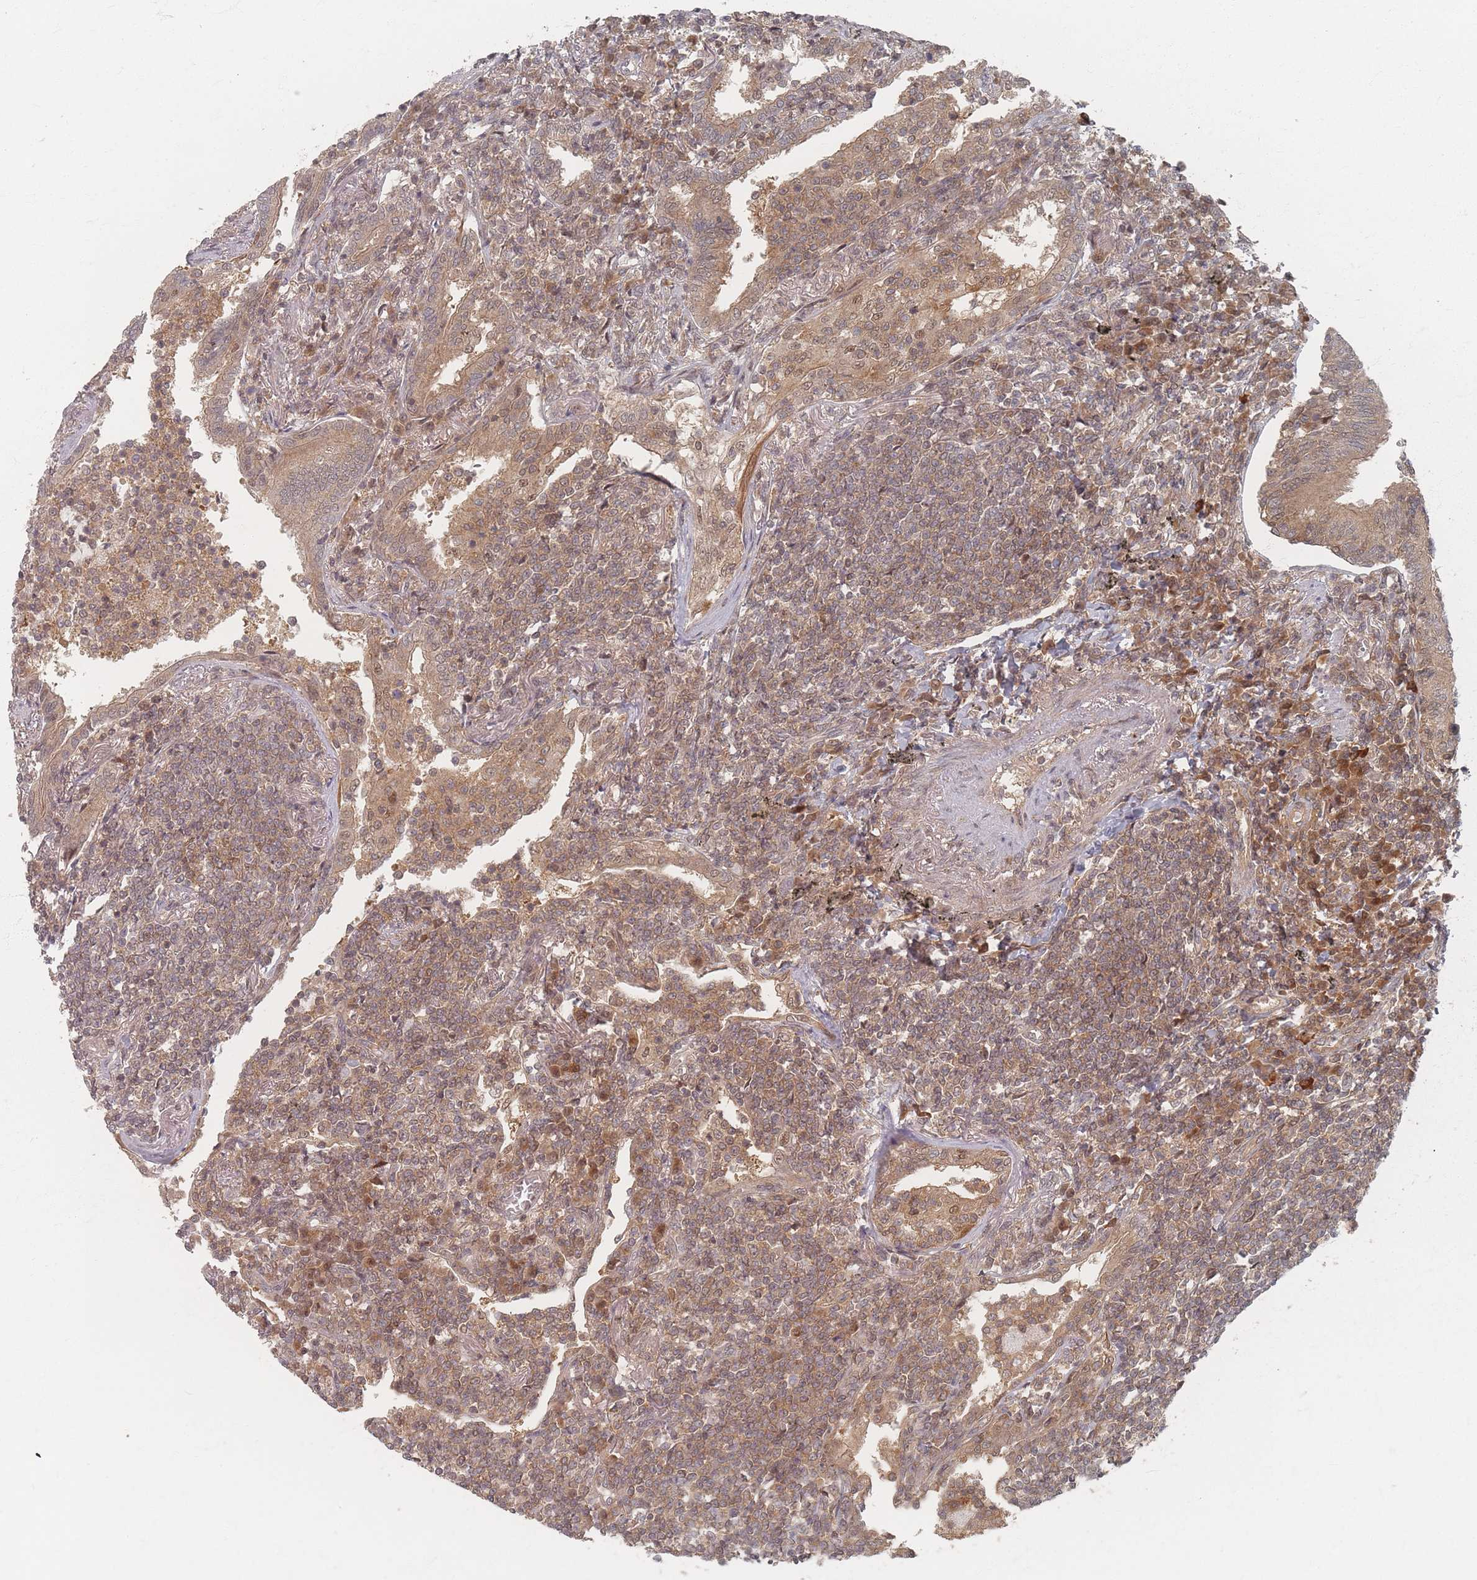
{"staining": {"intensity": "moderate", "quantity": ">75%", "location": "cytoplasmic/membranous"}, "tissue": "lymphoma", "cell_type": "Tumor cells", "image_type": "cancer", "snomed": [{"axis": "morphology", "description": "Malignant lymphoma, non-Hodgkin's type, Low grade"}, {"axis": "topography", "description": "Lung"}], "caption": "Tumor cells reveal medium levels of moderate cytoplasmic/membranous staining in about >75% of cells in human malignant lymphoma, non-Hodgkin's type (low-grade). The staining was performed using DAB to visualize the protein expression in brown, while the nuclei were stained in blue with hematoxylin (Magnification: 20x).", "gene": "PSMD9", "patient": {"sex": "female", "age": 71}}